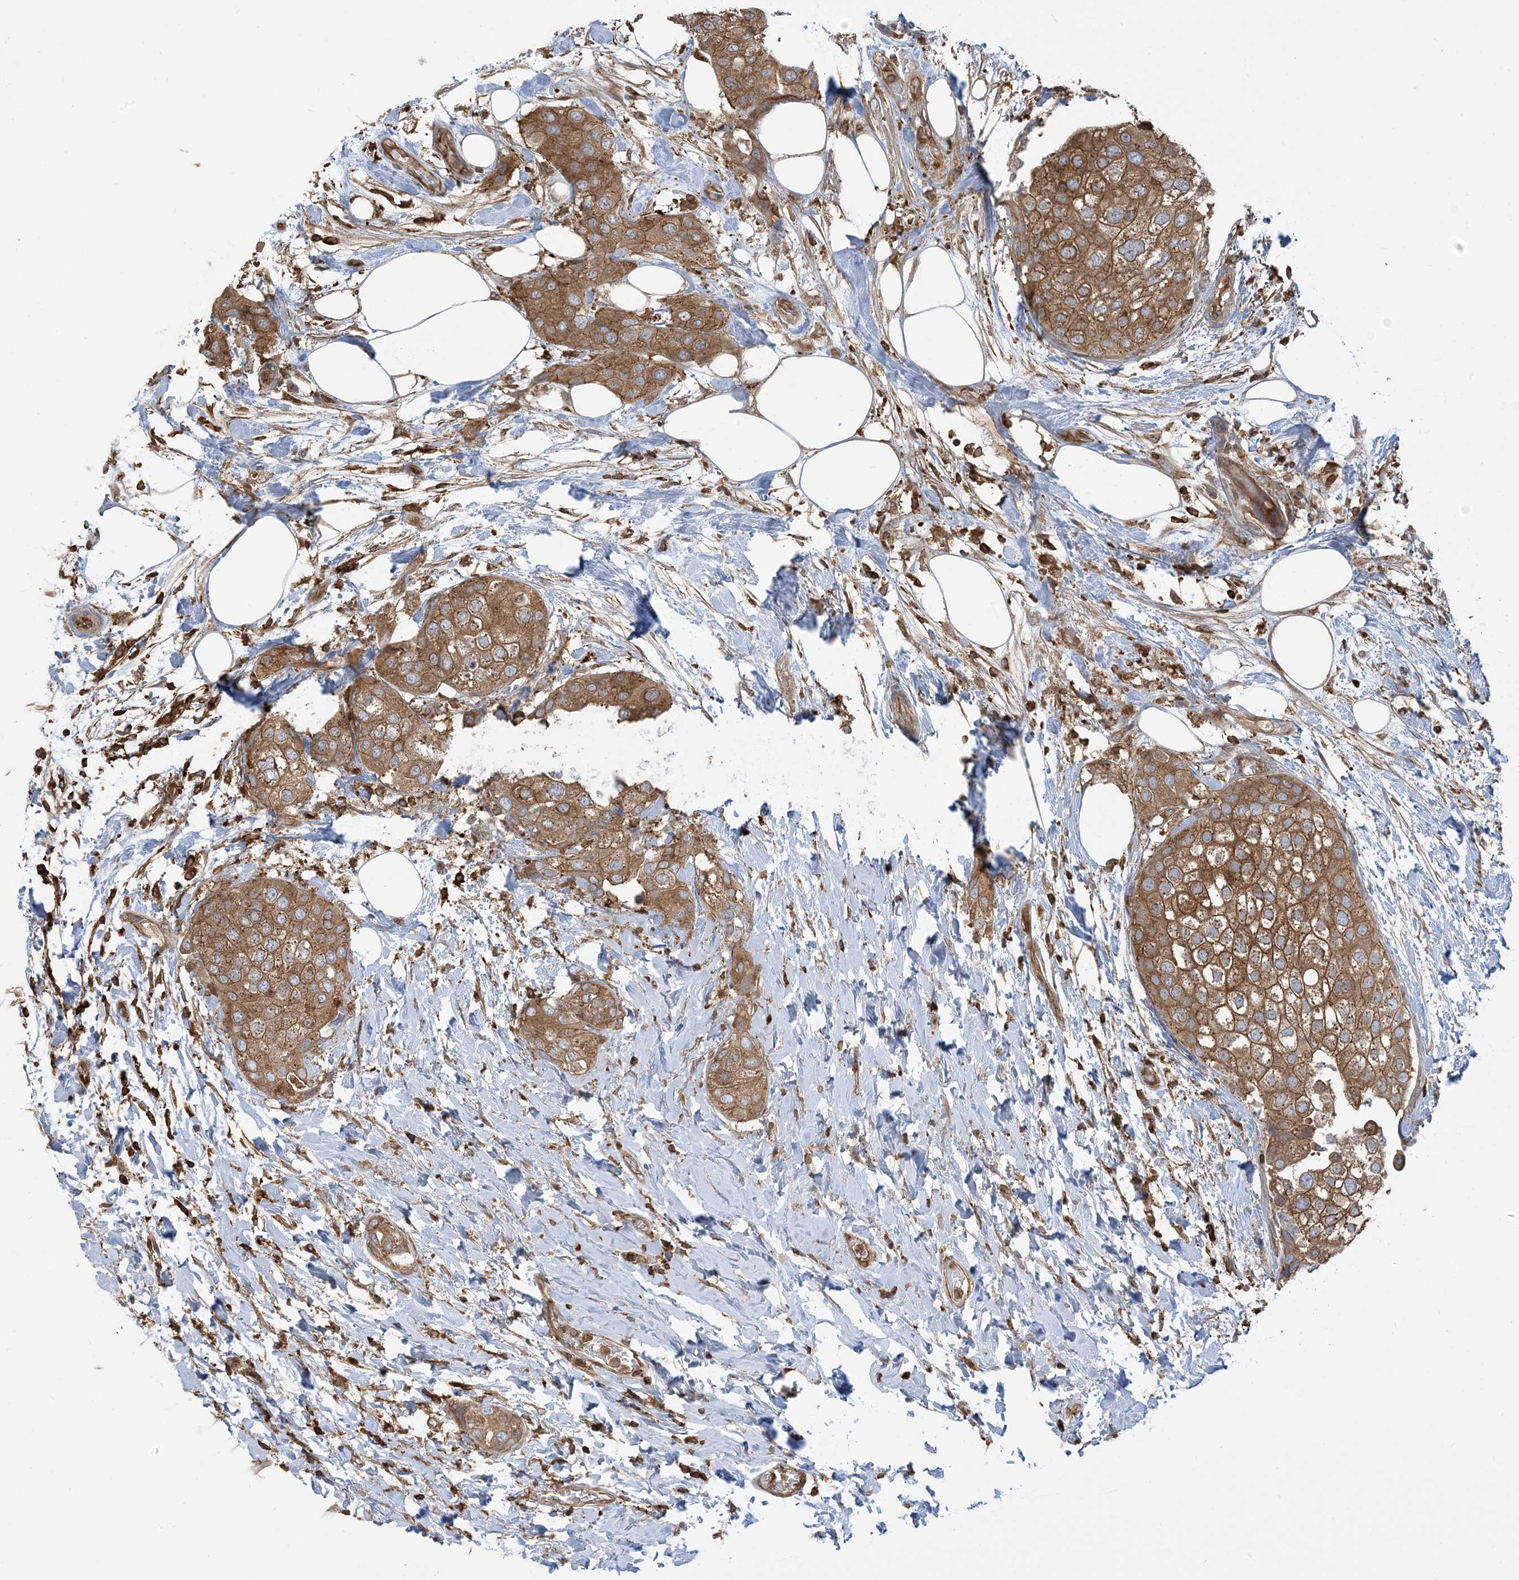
{"staining": {"intensity": "moderate", "quantity": ">75%", "location": "cytoplasmic/membranous"}, "tissue": "urothelial cancer", "cell_type": "Tumor cells", "image_type": "cancer", "snomed": [{"axis": "morphology", "description": "Urothelial carcinoma, High grade"}, {"axis": "topography", "description": "Urinary bladder"}], "caption": "DAB immunohistochemical staining of high-grade urothelial carcinoma demonstrates moderate cytoplasmic/membranous protein staining in about >75% of tumor cells.", "gene": "CAPZB", "patient": {"sex": "male", "age": 64}}